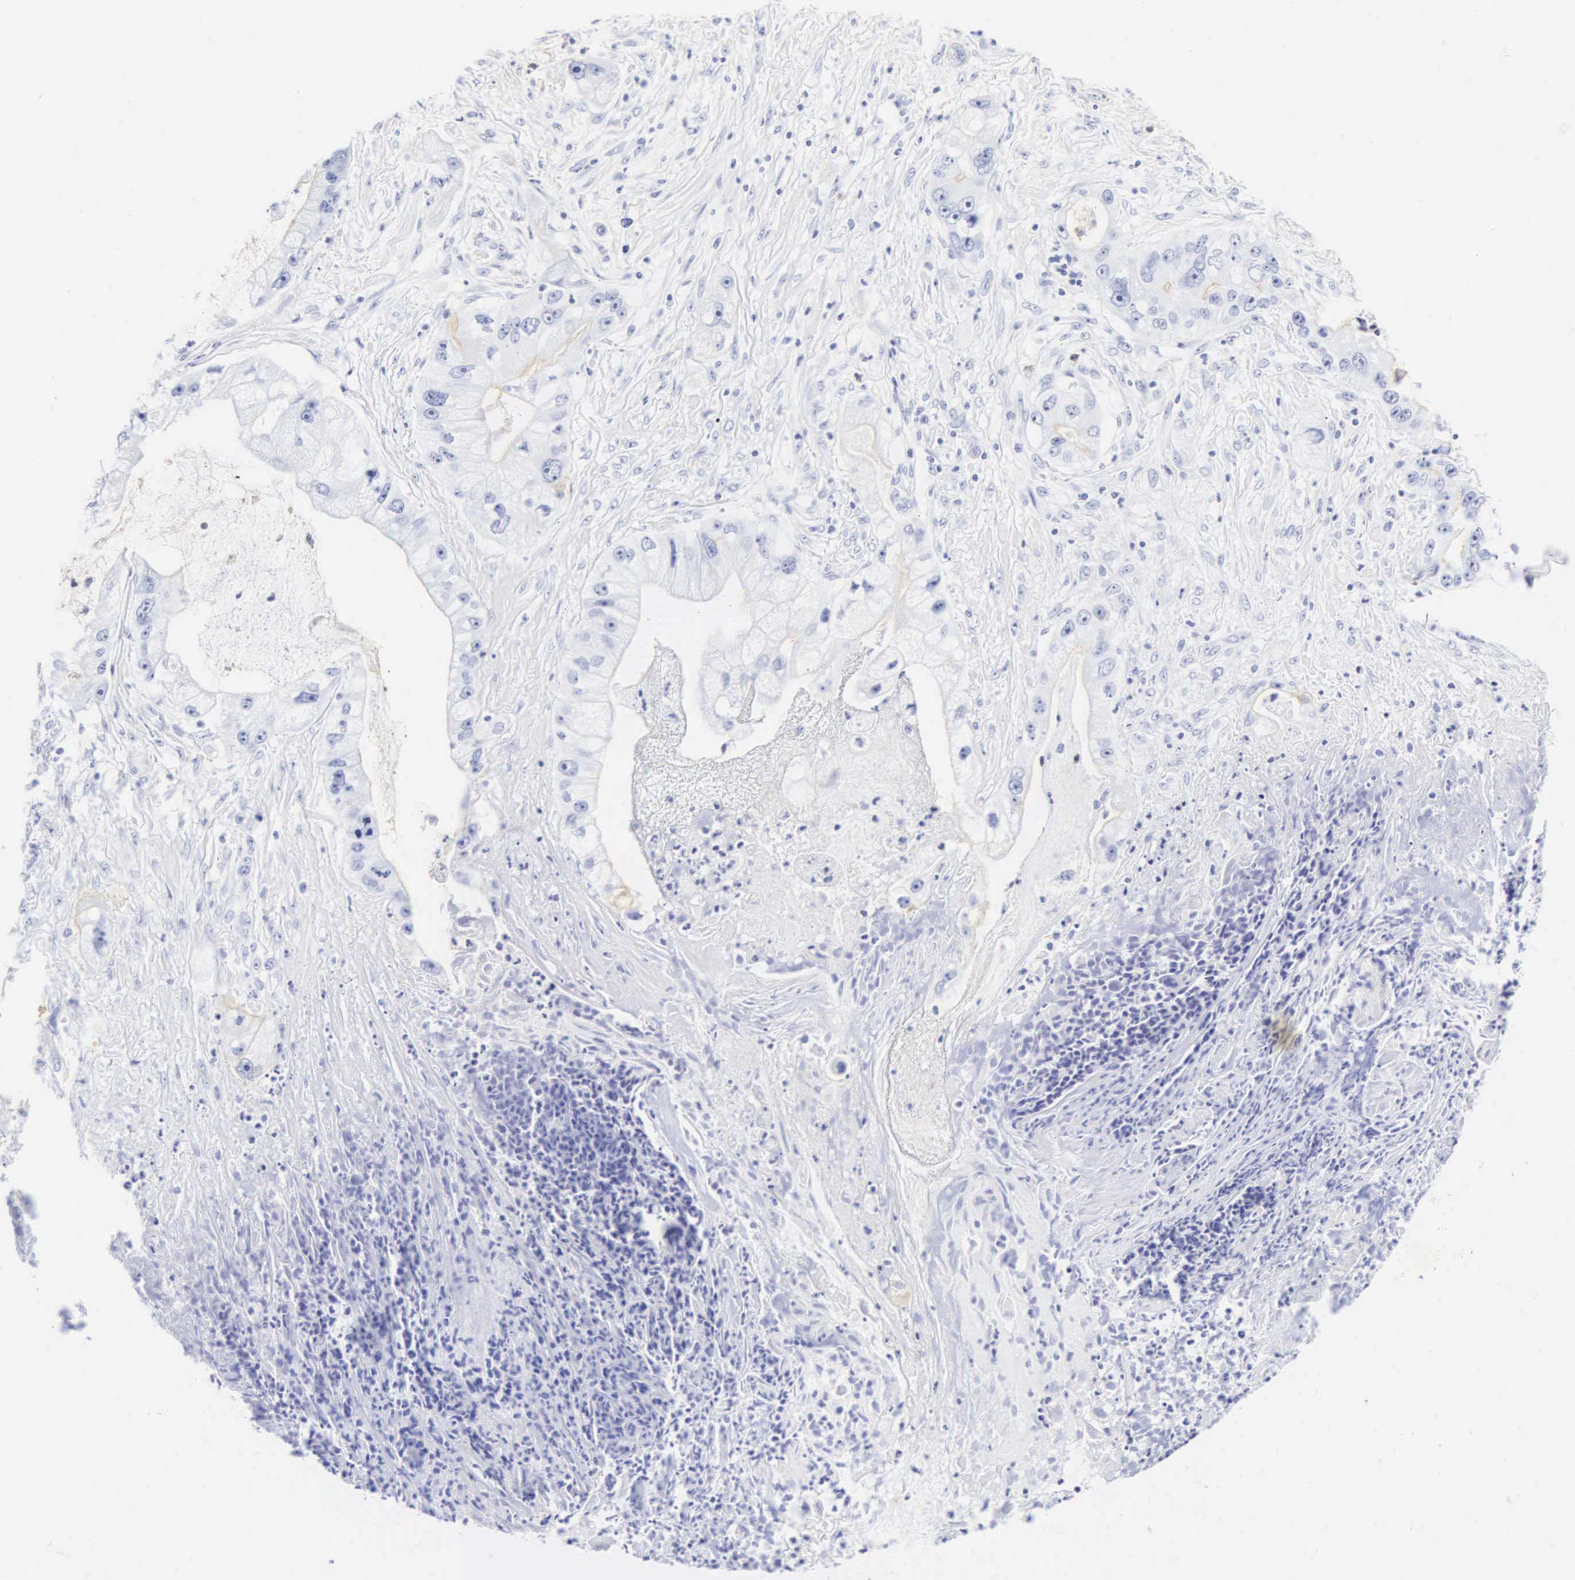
{"staining": {"intensity": "negative", "quantity": "none", "location": "none"}, "tissue": "pancreatic cancer", "cell_type": "Tumor cells", "image_type": "cancer", "snomed": [{"axis": "morphology", "description": "Adenocarcinoma, NOS"}, {"axis": "topography", "description": "Pancreas"}, {"axis": "topography", "description": "Stomach, upper"}], "caption": "High magnification brightfield microscopy of pancreatic cancer (adenocarcinoma) stained with DAB (3,3'-diaminobenzidine) (brown) and counterstained with hematoxylin (blue): tumor cells show no significant positivity. Nuclei are stained in blue.", "gene": "CGB3", "patient": {"sex": "male", "age": 77}}